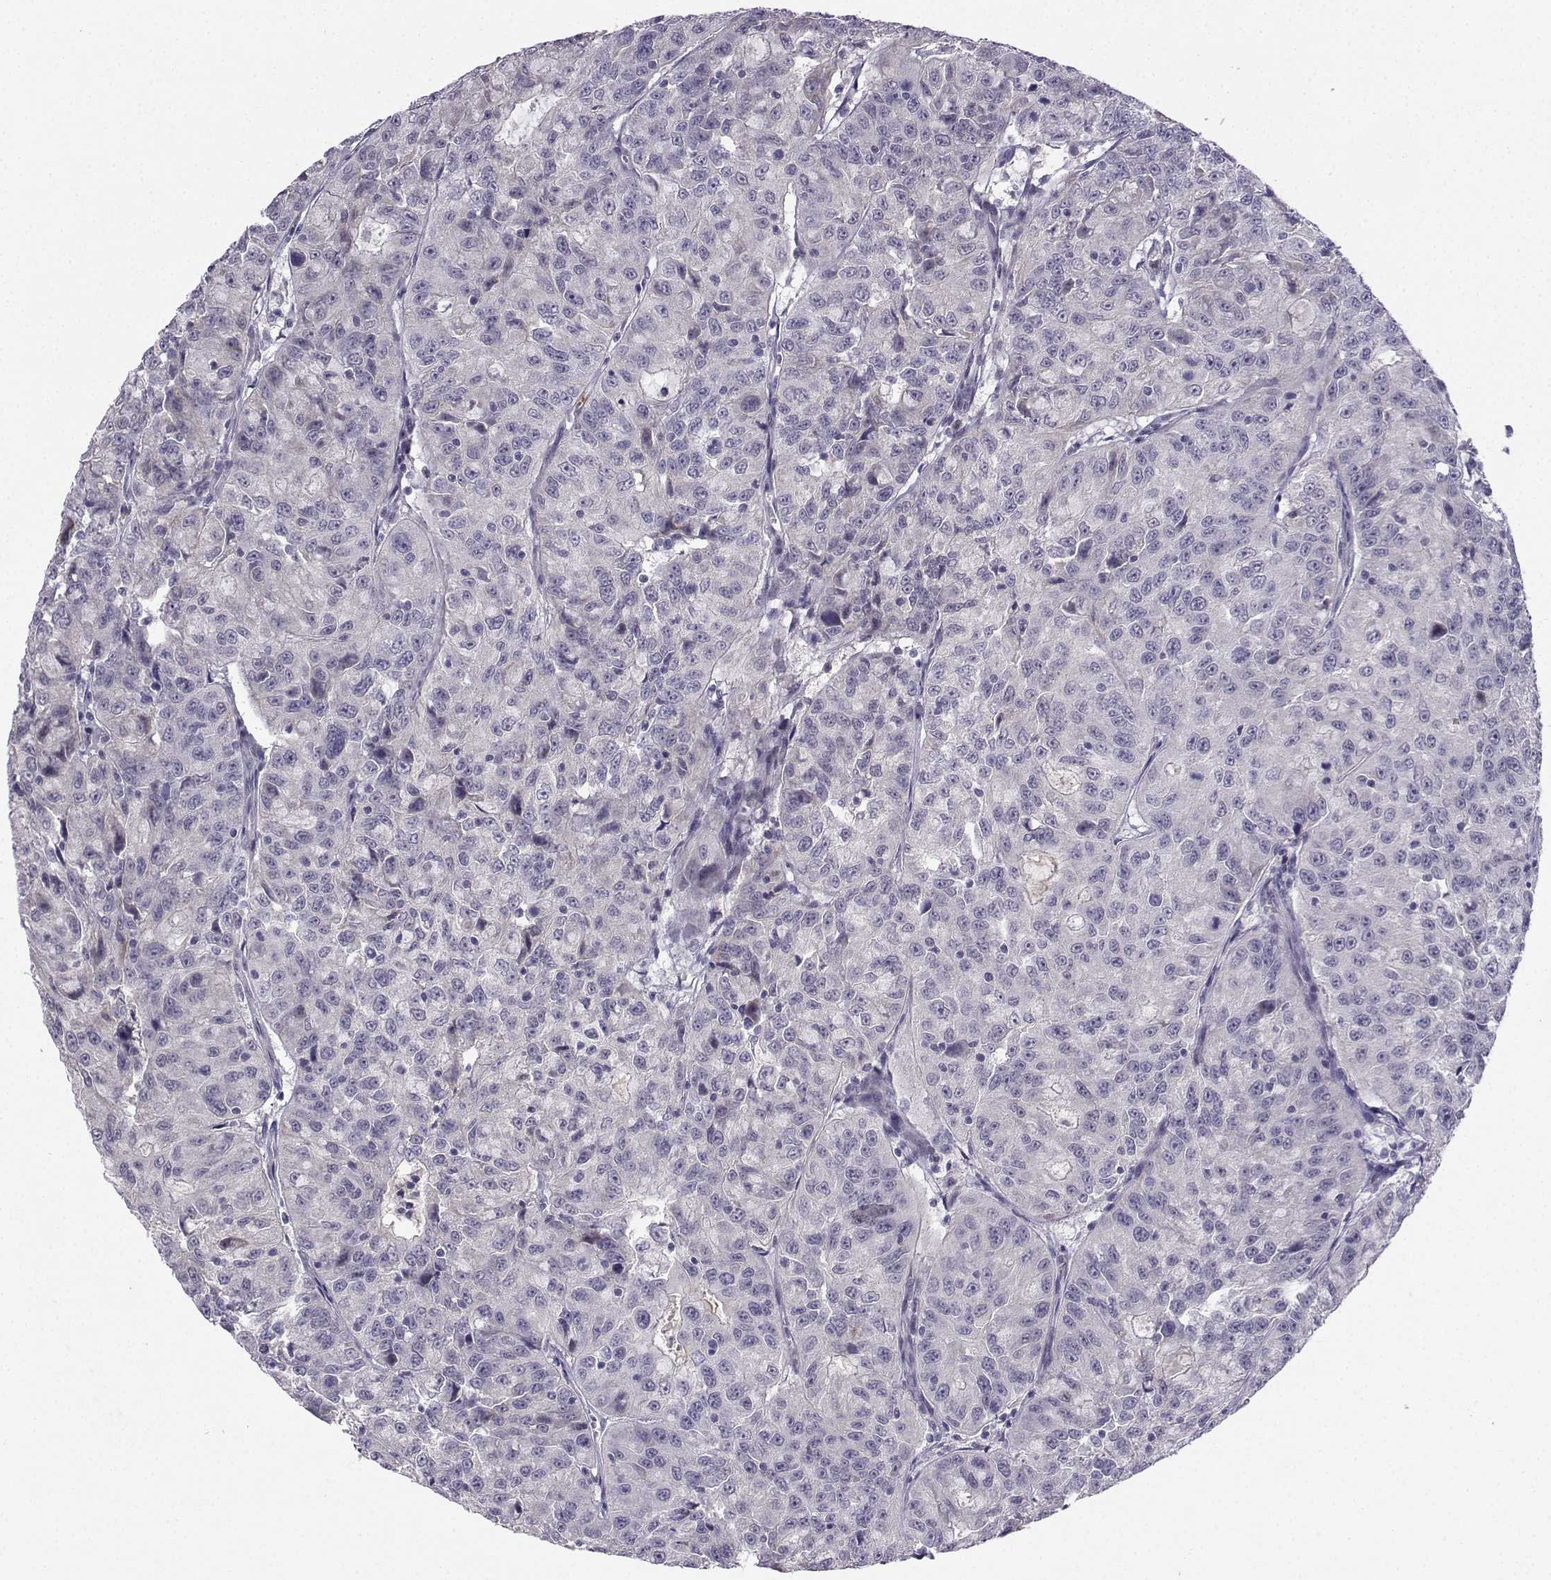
{"staining": {"intensity": "negative", "quantity": "none", "location": "none"}, "tissue": "urothelial cancer", "cell_type": "Tumor cells", "image_type": "cancer", "snomed": [{"axis": "morphology", "description": "Urothelial carcinoma, NOS"}, {"axis": "morphology", "description": "Urothelial carcinoma, High grade"}, {"axis": "topography", "description": "Urinary bladder"}], "caption": "An image of human transitional cell carcinoma is negative for staining in tumor cells.", "gene": "CALY", "patient": {"sex": "female", "age": 73}}